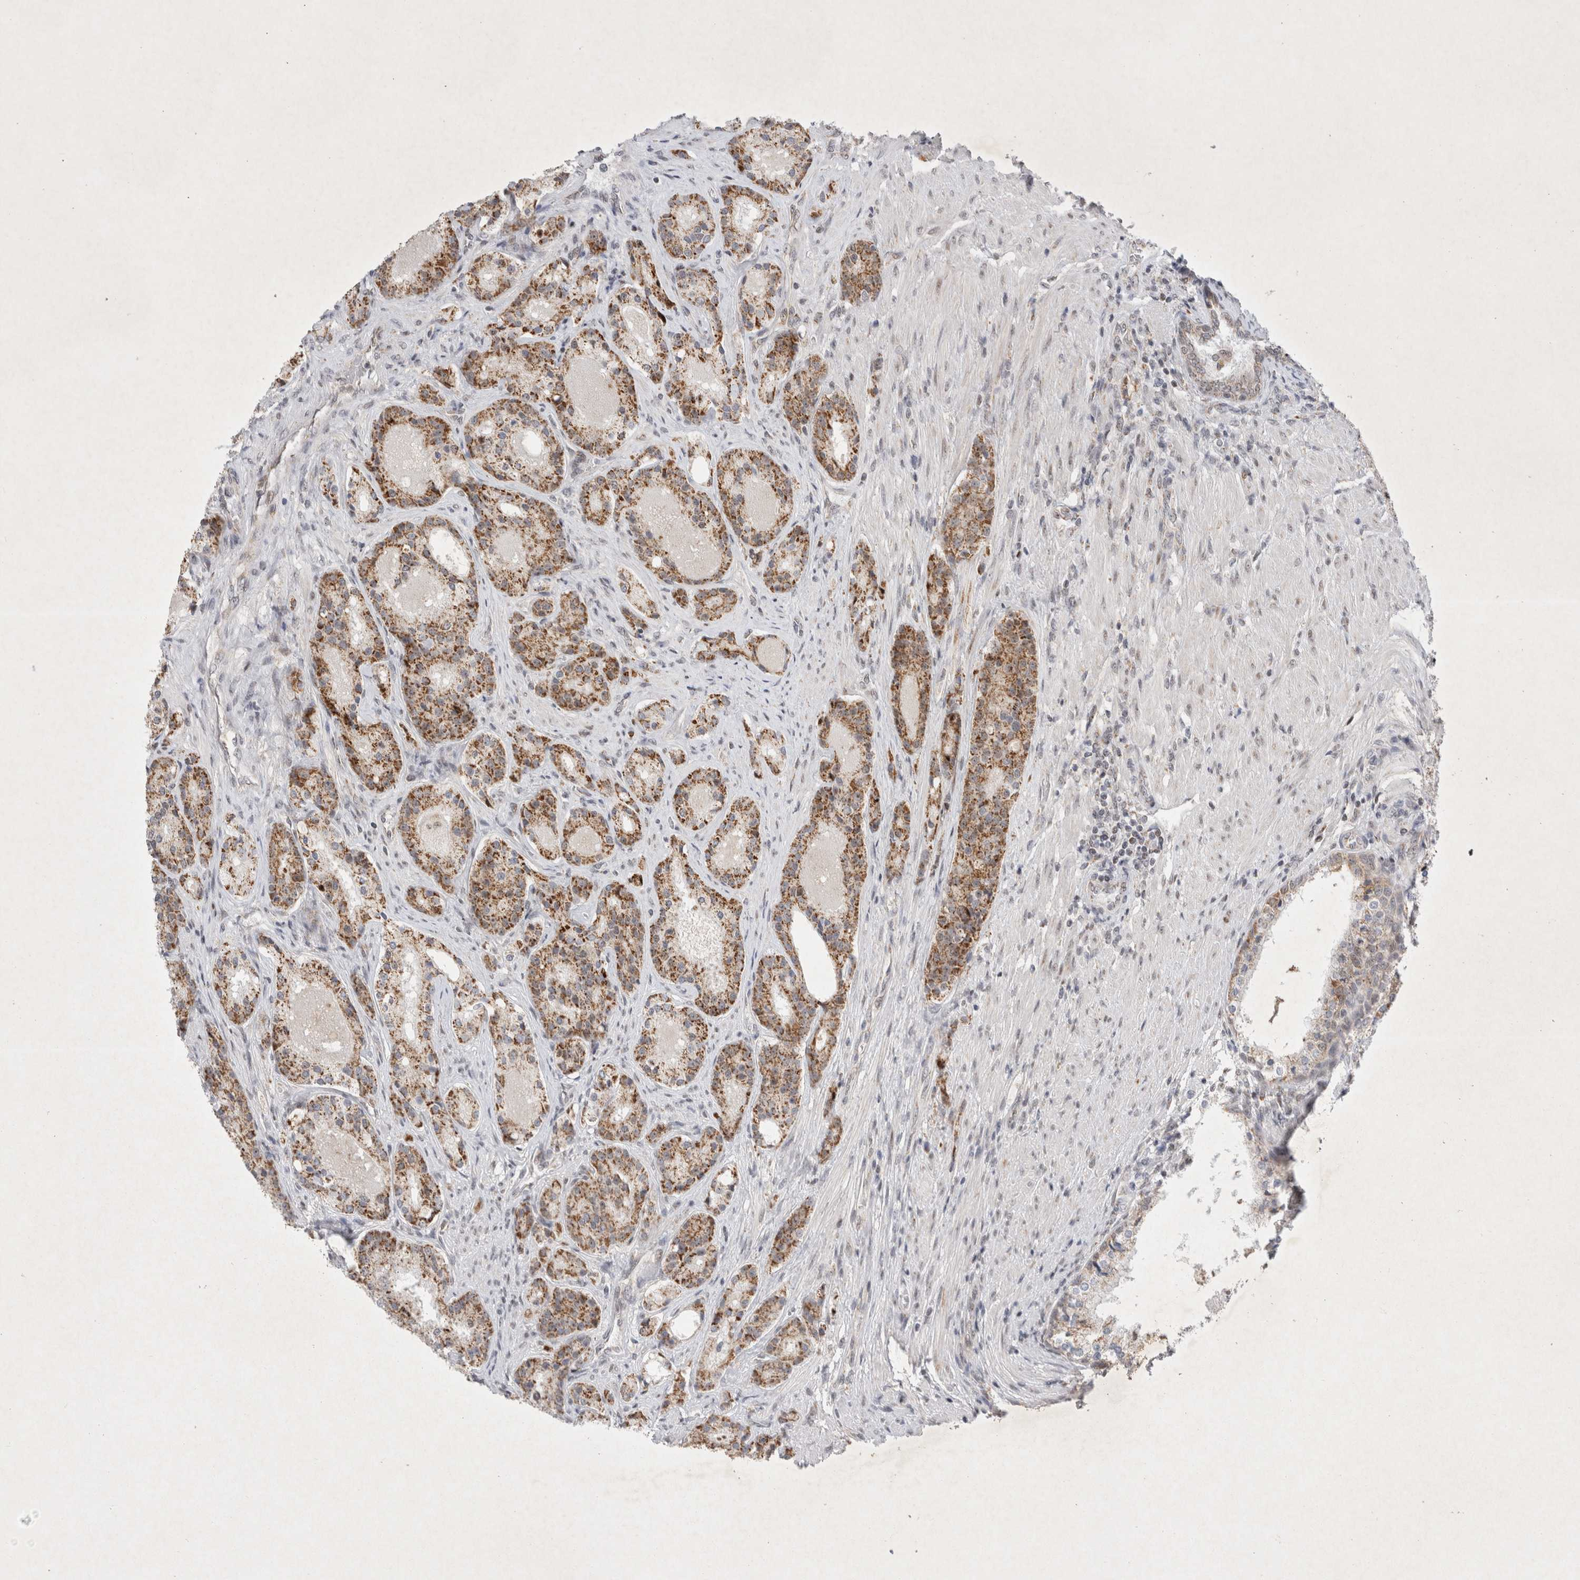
{"staining": {"intensity": "moderate", "quantity": ">75%", "location": "cytoplasmic/membranous,nuclear"}, "tissue": "prostate cancer", "cell_type": "Tumor cells", "image_type": "cancer", "snomed": [{"axis": "morphology", "description": "Adenocarcinoma, High grade"}, {"axis": "topography", "description": "Prostate"}], "caption": "Immunohistochemistry (IHC) of human prostate cancer (high-grade adenocarcinoma) exhibits medium levels of moderate cytoplasmic/membranous and nuclear staining in approximately >75% of tumor cells.", "gene": "MRPL37", "patient": {"sex": "male", "age": 60}}